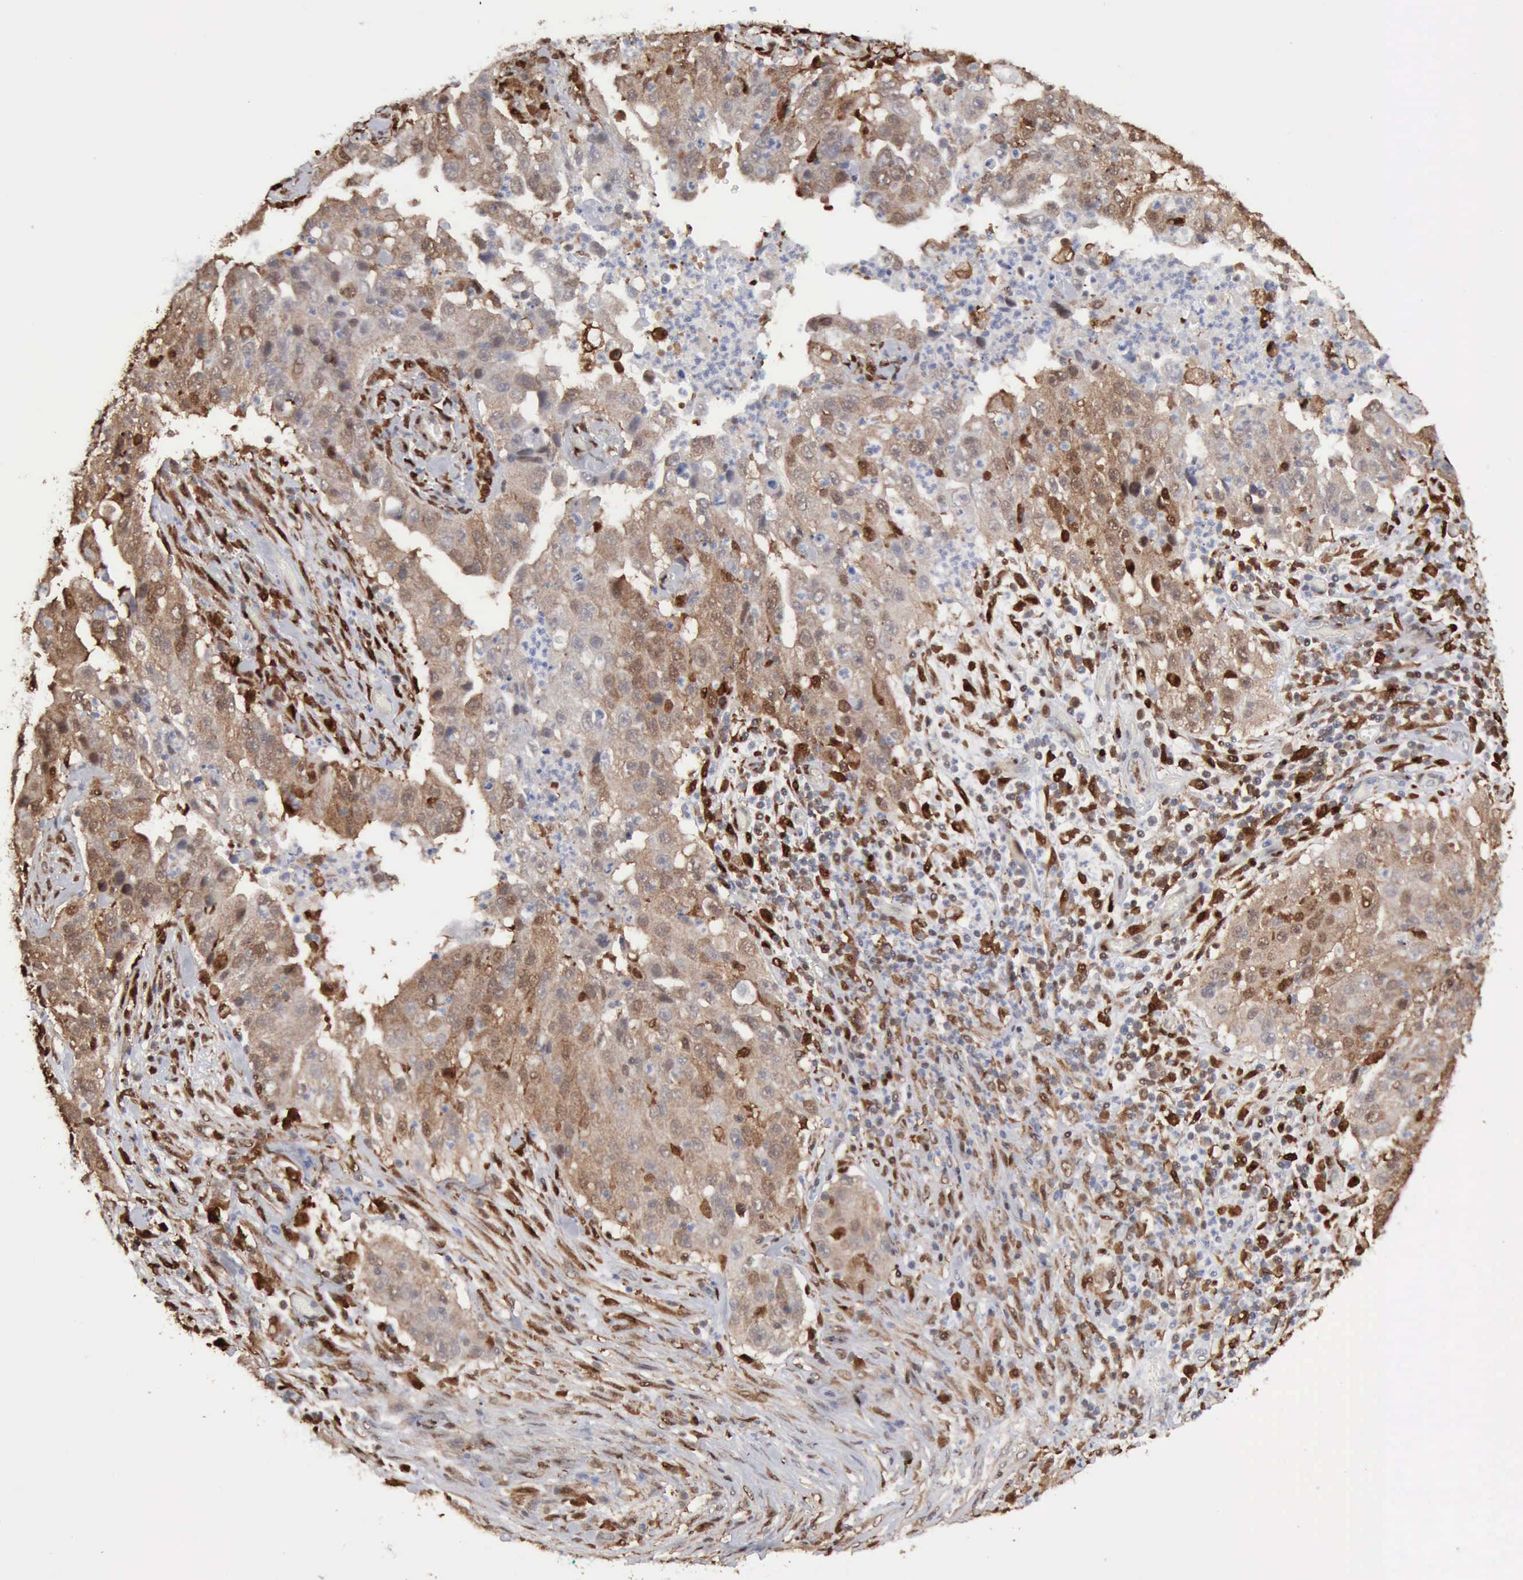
{"staining": {"intensity": "moderate", "quantity": "25%-75%", "location": "cytoplasmic/membranous"}, "tissue": "lung cancer", "cell_type": "Tumor cells", "image_type": "cancer", "snomed": [{"axis": "morphology", "description": "Squamous cell carcinoma, NOS"}, {"axis": "topography", "description": "Lung"}], "caption": "Lung cancer stained for a protein displays moderate cytoplasmic/membranous positivity in tumor cells.", "gene": "STAT1", "patient": {"sex": "male", "age": 64}}